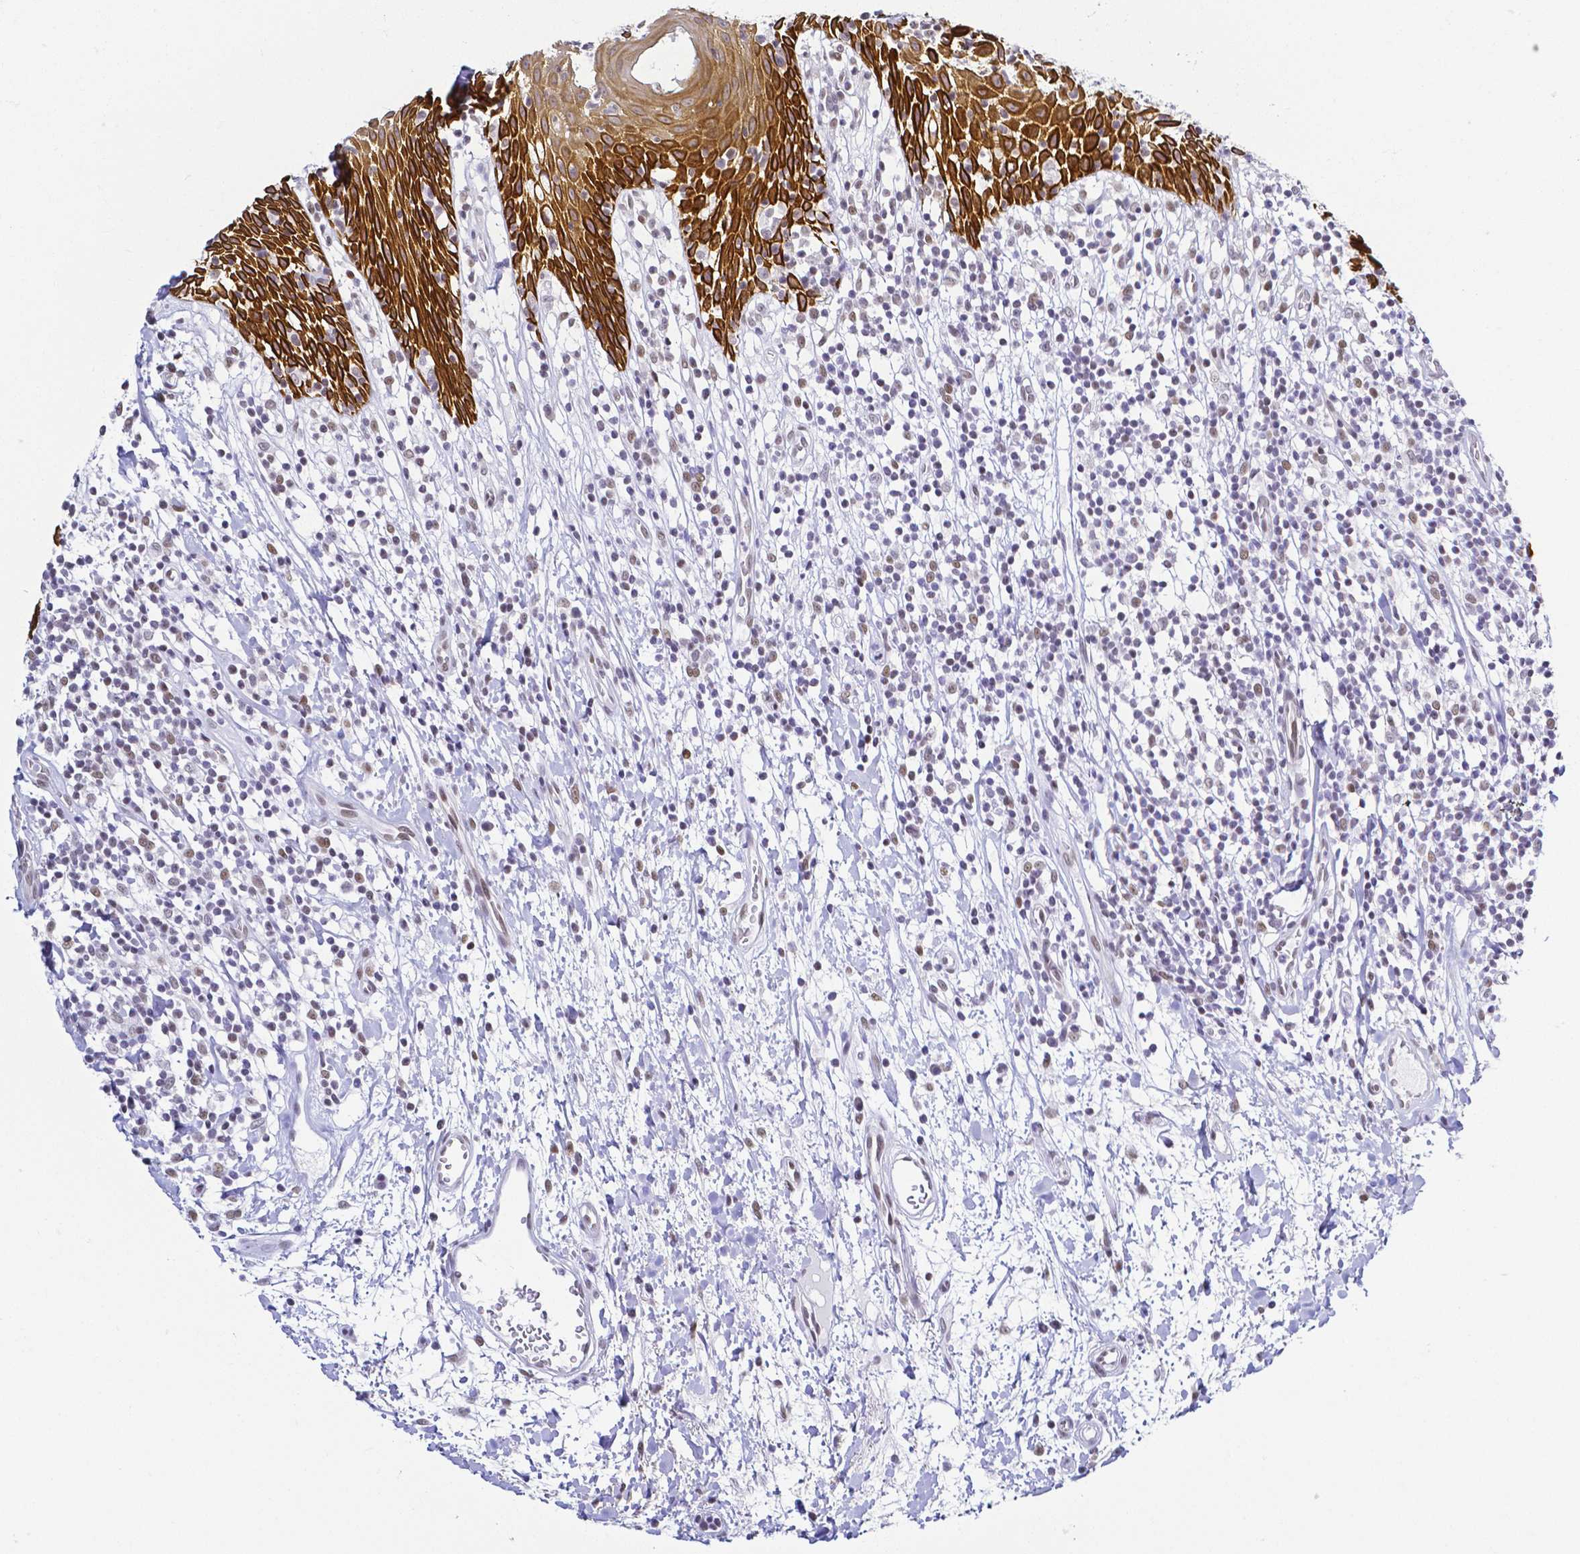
{"staining": {"intensity": "strong", "quantity": ">75%", "location": "cytoplasmic/membranous"}, "tissue": "head and neck cancer", "cell_type": "Tumor cells", "image_type": "cancer", "snomed": [{"axis": "morphology", "description": "Squamous cell carcinoma, NOS"}, {"axis": "topography", "description": "Oral tissue"}, {"axis": "topography", "description": "Head-Neck"}], "caption": "Brown immunohistochemical staining in human head and neck cancer shows strong cytoplasmic/membranous expression in approximately >75% of tumor cells.", "gene": "FAM83G", "patient": {"sex": "male", "age": 49}}